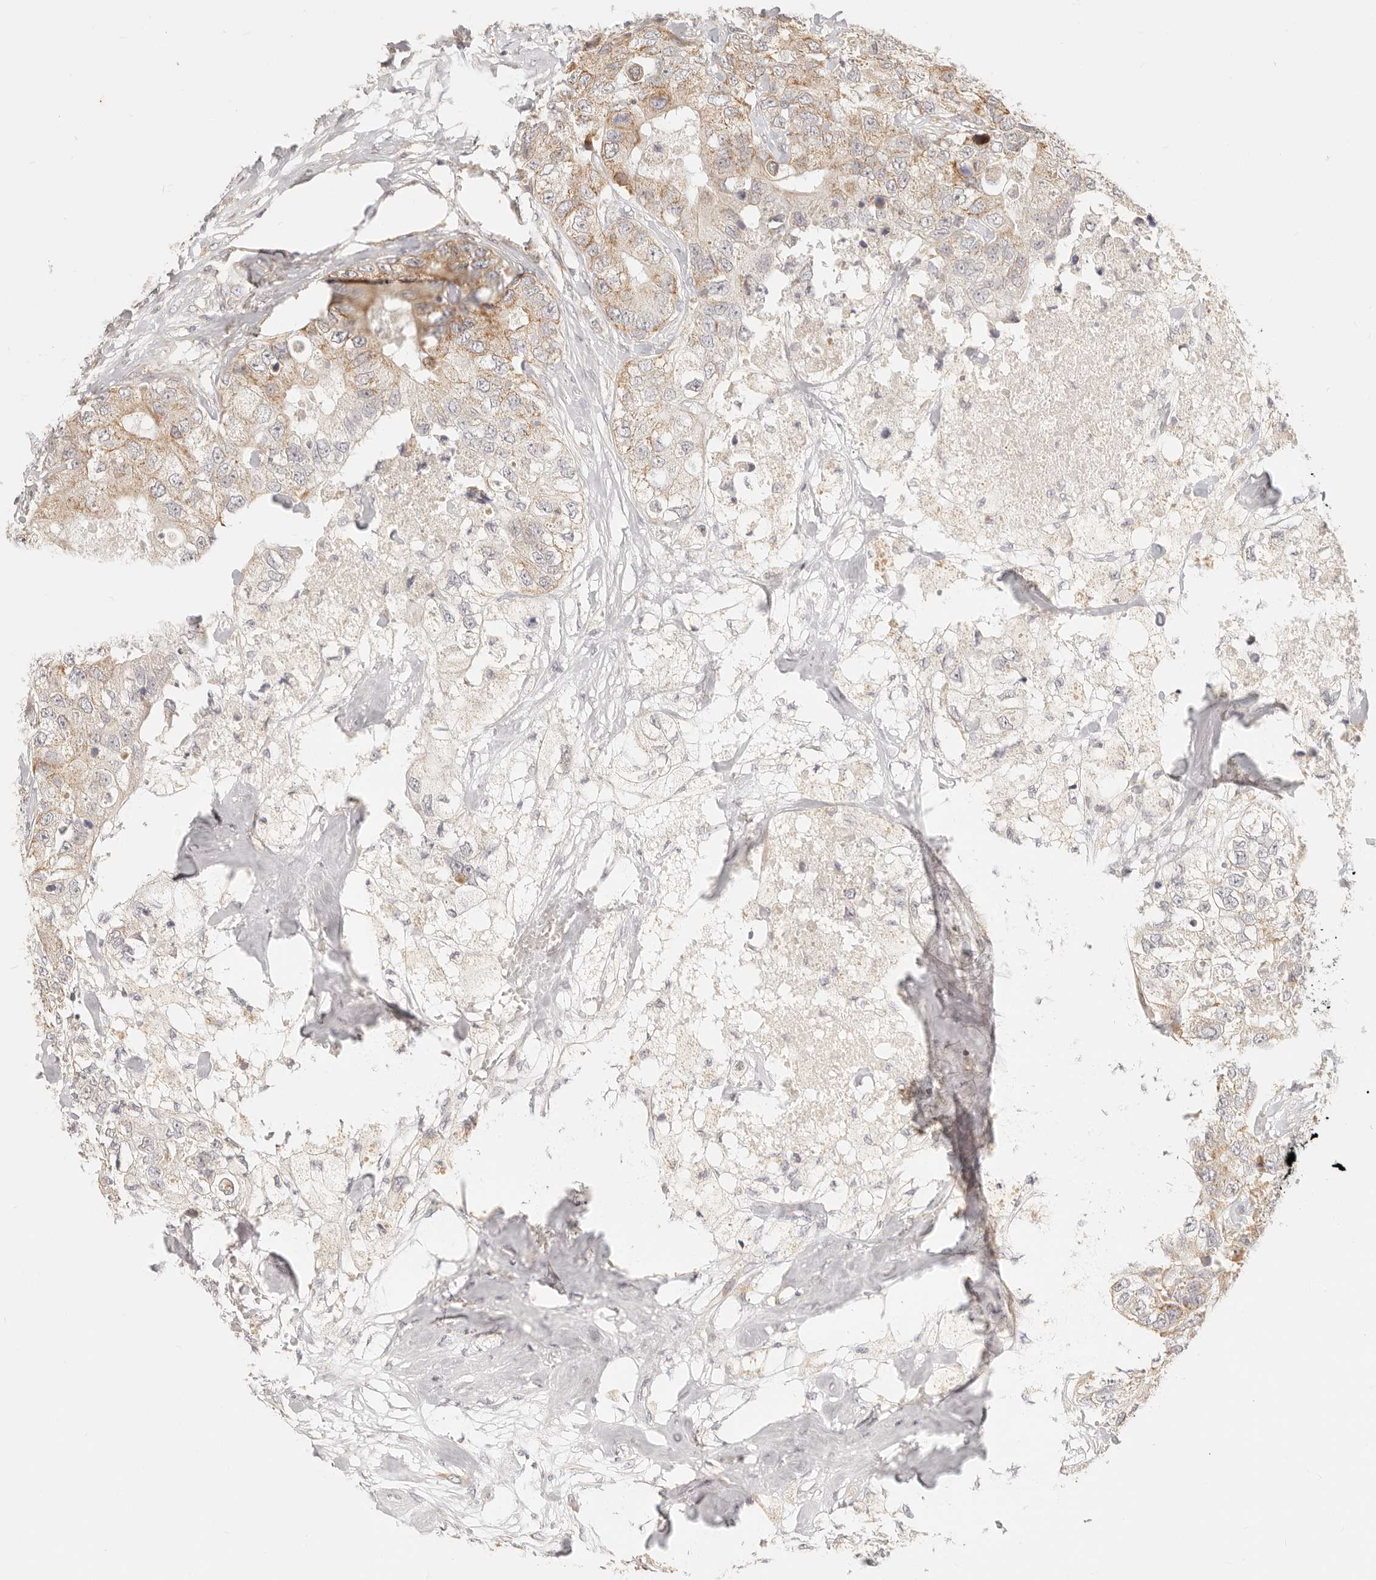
{"staining": {"intensity": "weak", "quantity": "25%-75%", "location": "cytoplasmic/membranous"}, "tissue": "breast cancer", "cell_type": "Tumor cells", "image_type": "cancer", "snomed": [{"axis": "morphology", "description": "Duct carcinoma"}, {"axis": "topography", "description": "Breast"}], "caption": "Immunohistochemistry (IHC) (DAB) staining of breast intraductal carcinoma exhibits weak cytoplasmic/membranous protein staining in about 25%-75% of tumor cells.", "gene": "TIMM17A", "patient": {"sex": "female", "age": 62}}